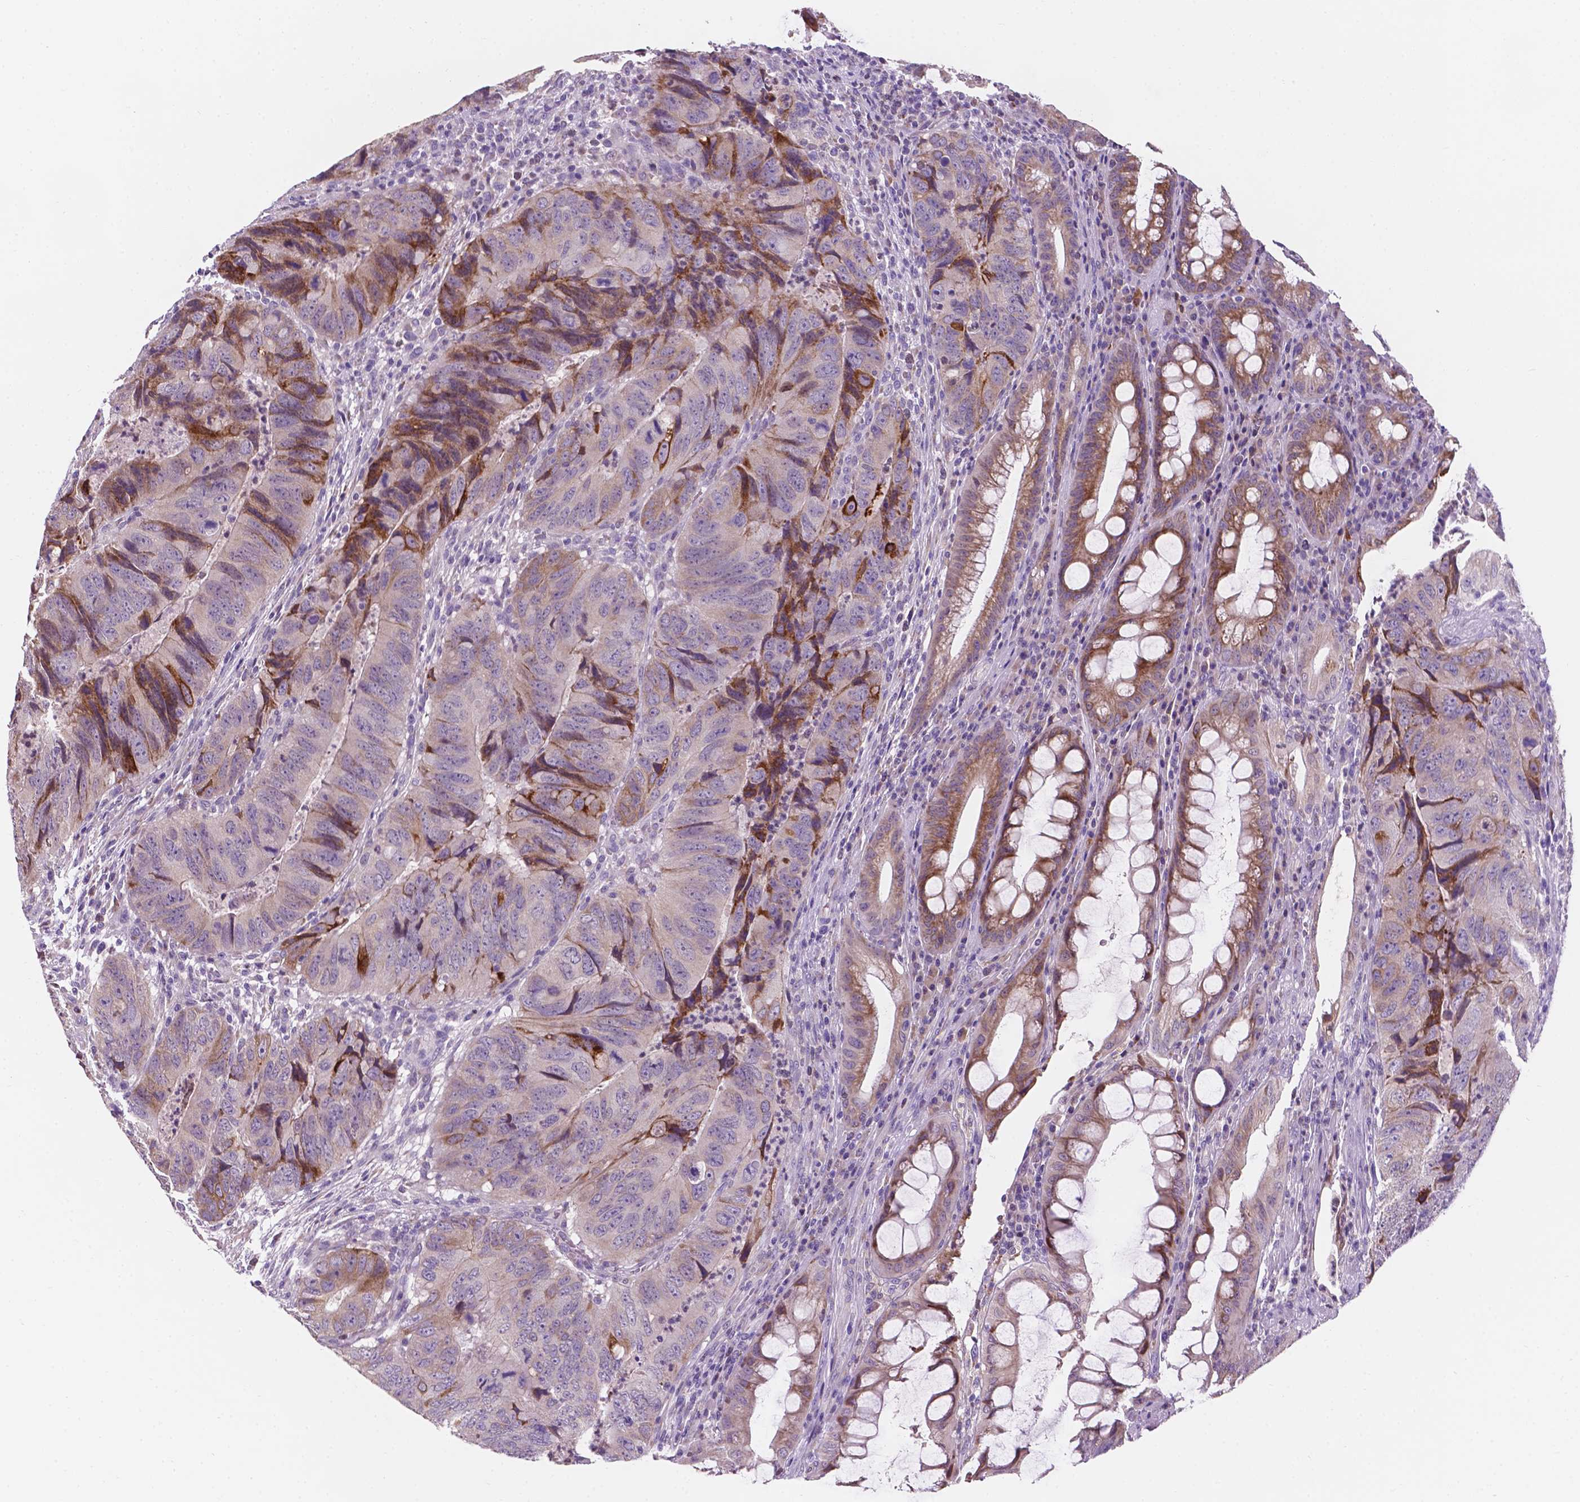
{"staining": {"intensity": "moderate", "quantity": "25%-75%", "location": "cytoplasmic/membranous"}, "tissue": "colorectal cancer", "cell_type": "Tumor cells", "image_type": "cancer", "snomed": [{"axis": "morphology", "description": "Adenocarcinoma, NOS"}, {"axis": "topography", "description": "Colon"}], "caption": "Human colorectal adenocarcinoma stained for a protein (brown) displays moderate cytoplasmic/membranous positive positivity in approximately 25%-75% of tumor cells.", "gene": "IREB2", "patient": {"sex": "male", "age": 79}}